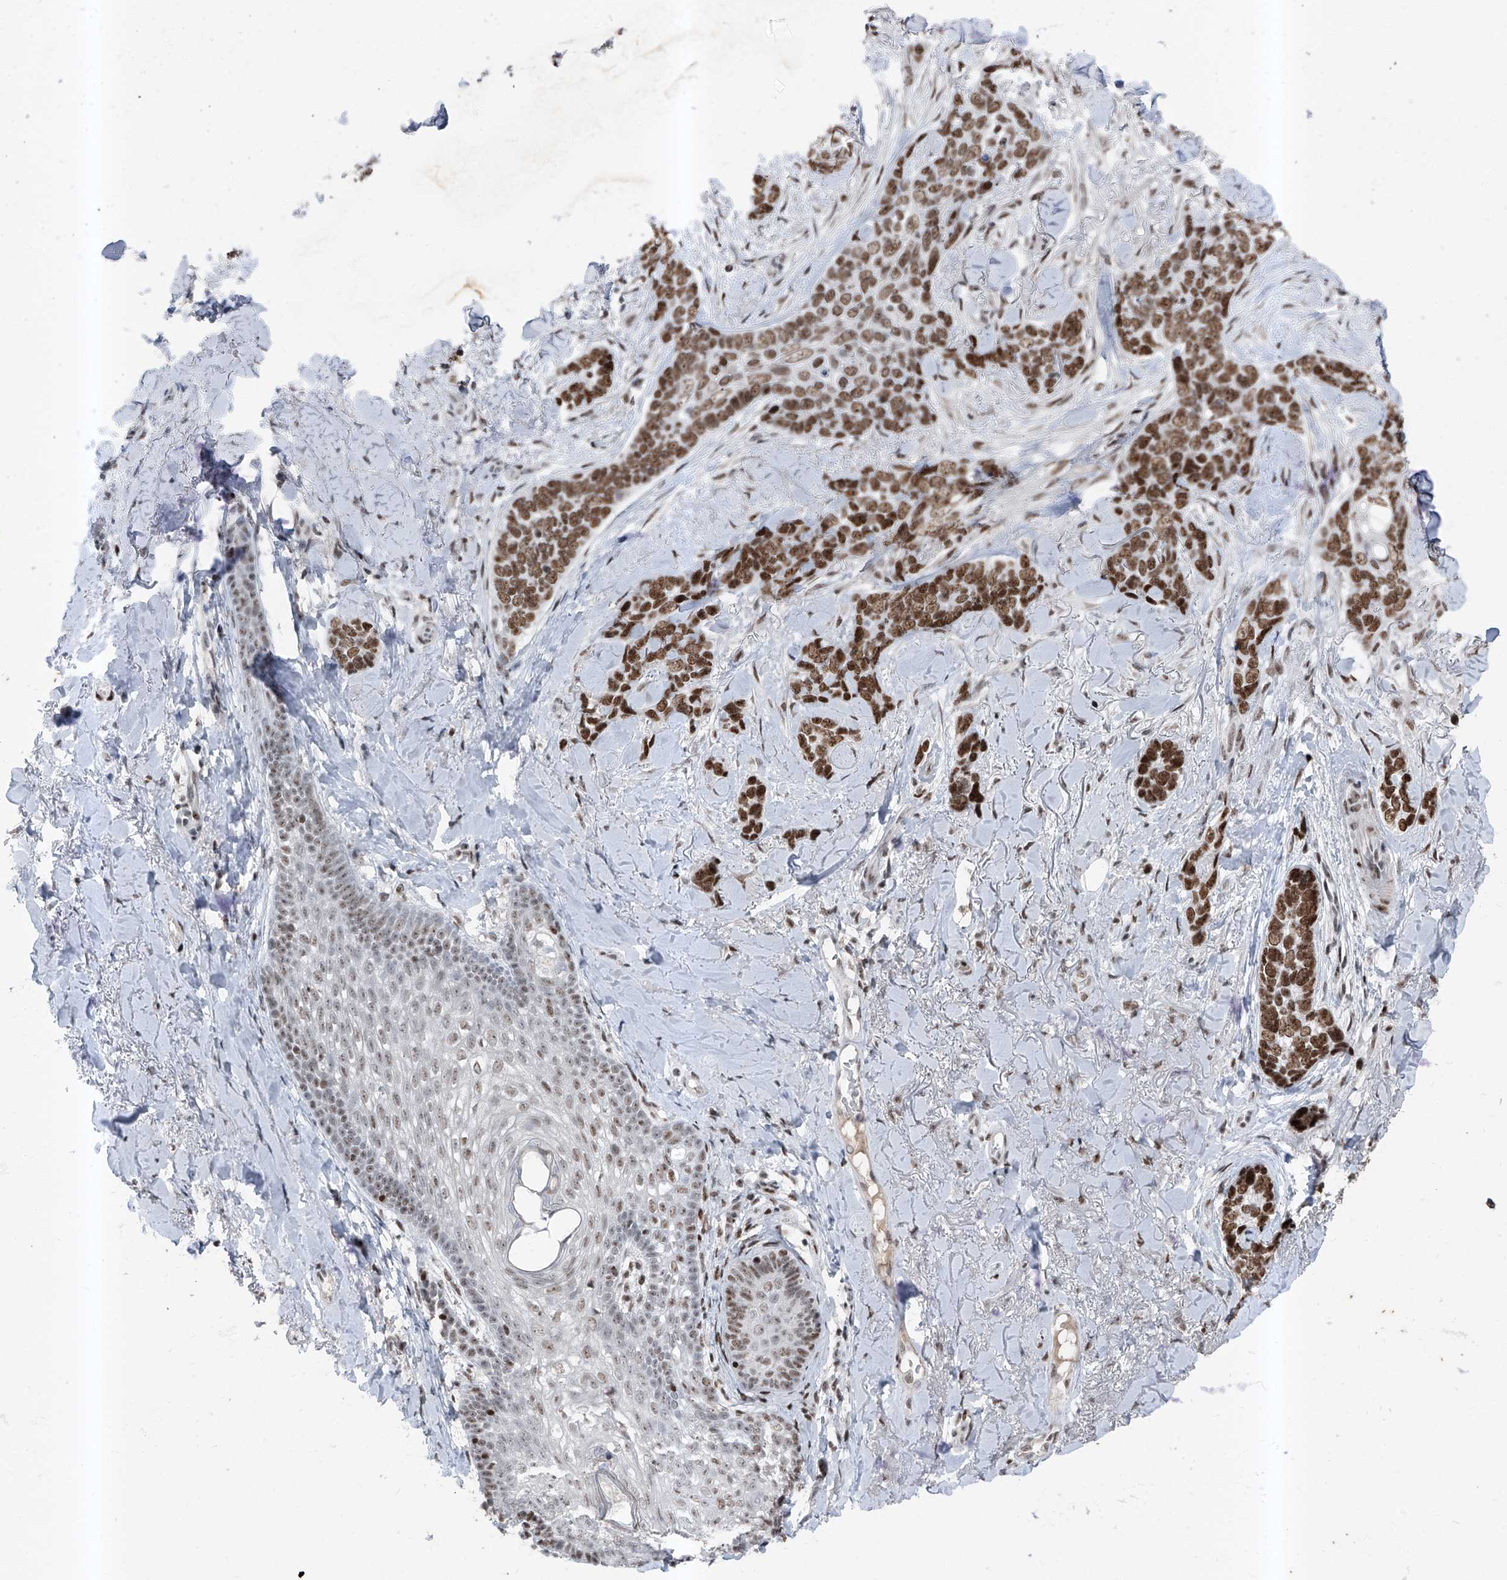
{"staining": {"intensity": "moderate", "quantity": ">75%", "location": "nuclear"}, "tissue": "skin cancer", "cell_type": "Tumor cells", "image_type": "cancer", "snomed": [{"axis": "morphology", "description": "Basal cell carcinoma"}, {"axis": "topography", "description": "Skin"}], "caption": "Immunohistochemistry photomicrograph of neoplastic tissue: human skin basal cell carcinoma stained using IHC demonstrates medium levels of moderate protein expression localized specifically in the nuclear of tumor cells, appearing as a nuclear brown color.", "gene": "BMI1", "patient": {"sex": "female", "age": 82}}